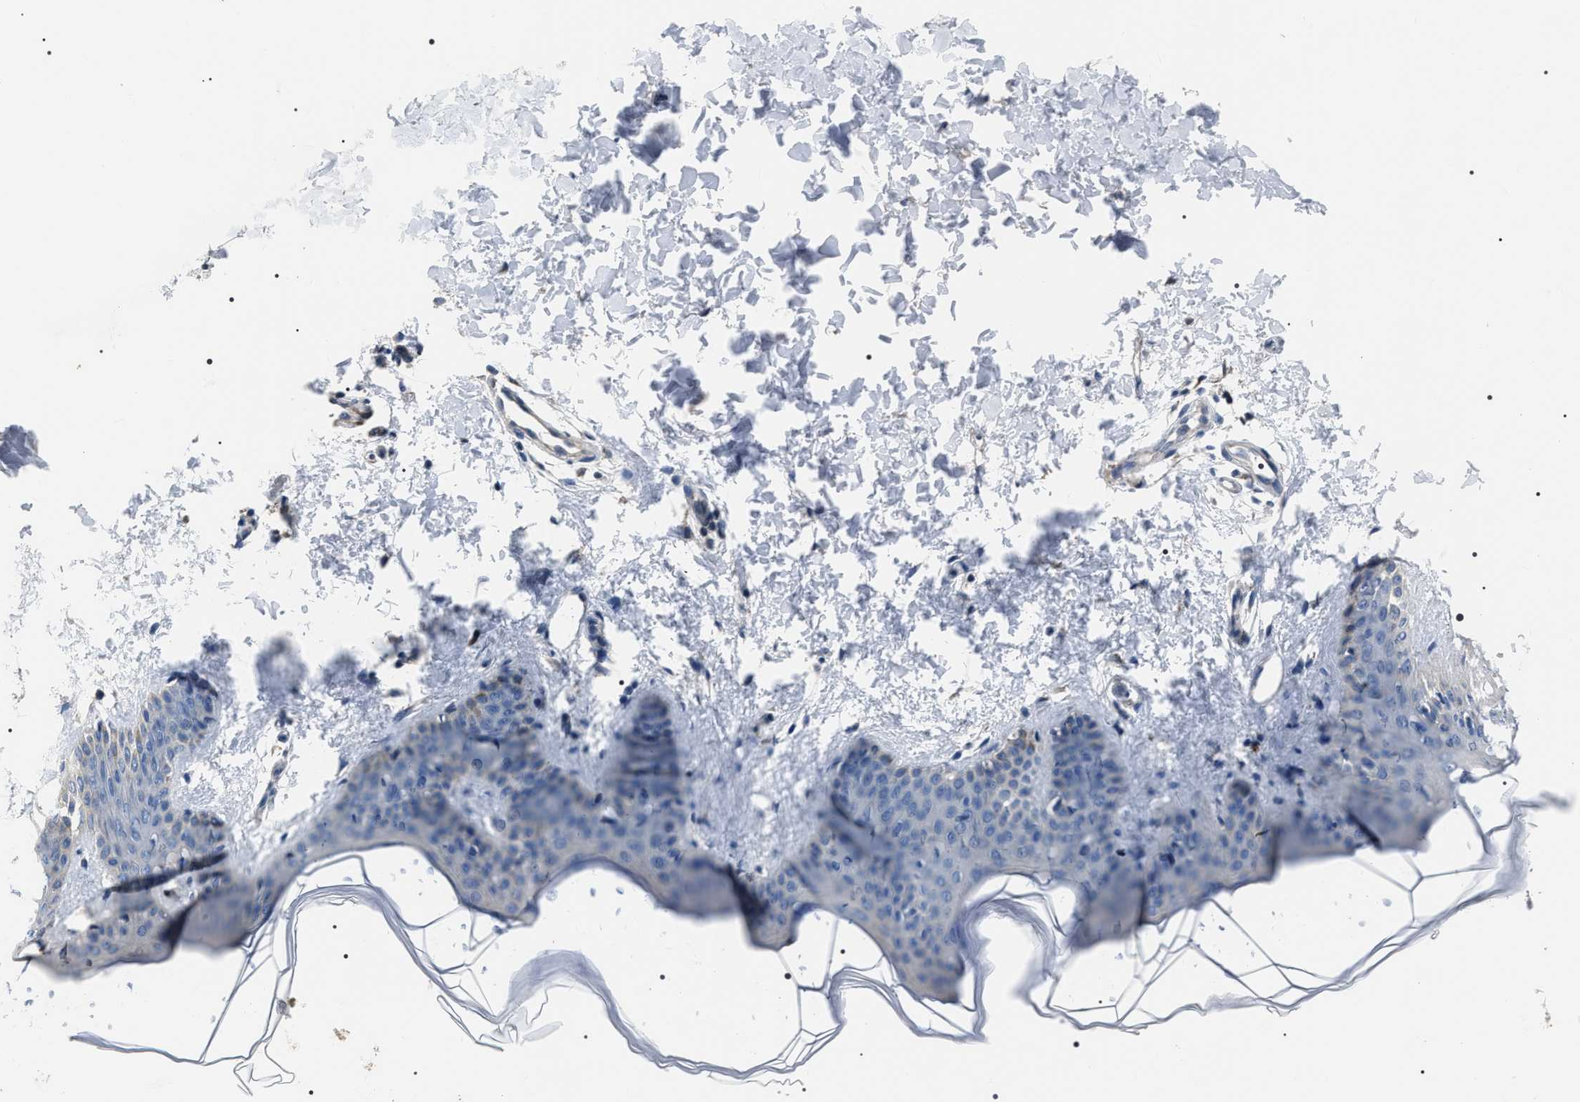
{"staining": {"intensity": "negative", "quantity": "none", "location": "none"}, "tissue": "skin", "cell_type": "Fibroblasts", "image_type": "normal", "snomed": [{"axis": "morphology", "description": "Normal tissue, NOS"}, {"axis": "topography", "description": "Skin"}], "caption": "Immunohistochemical staining of normal skin demonstrates no significant expression in fibroblasts.", "gene": "TRIM54", "patient": {"sex": "female", "age": 17}}